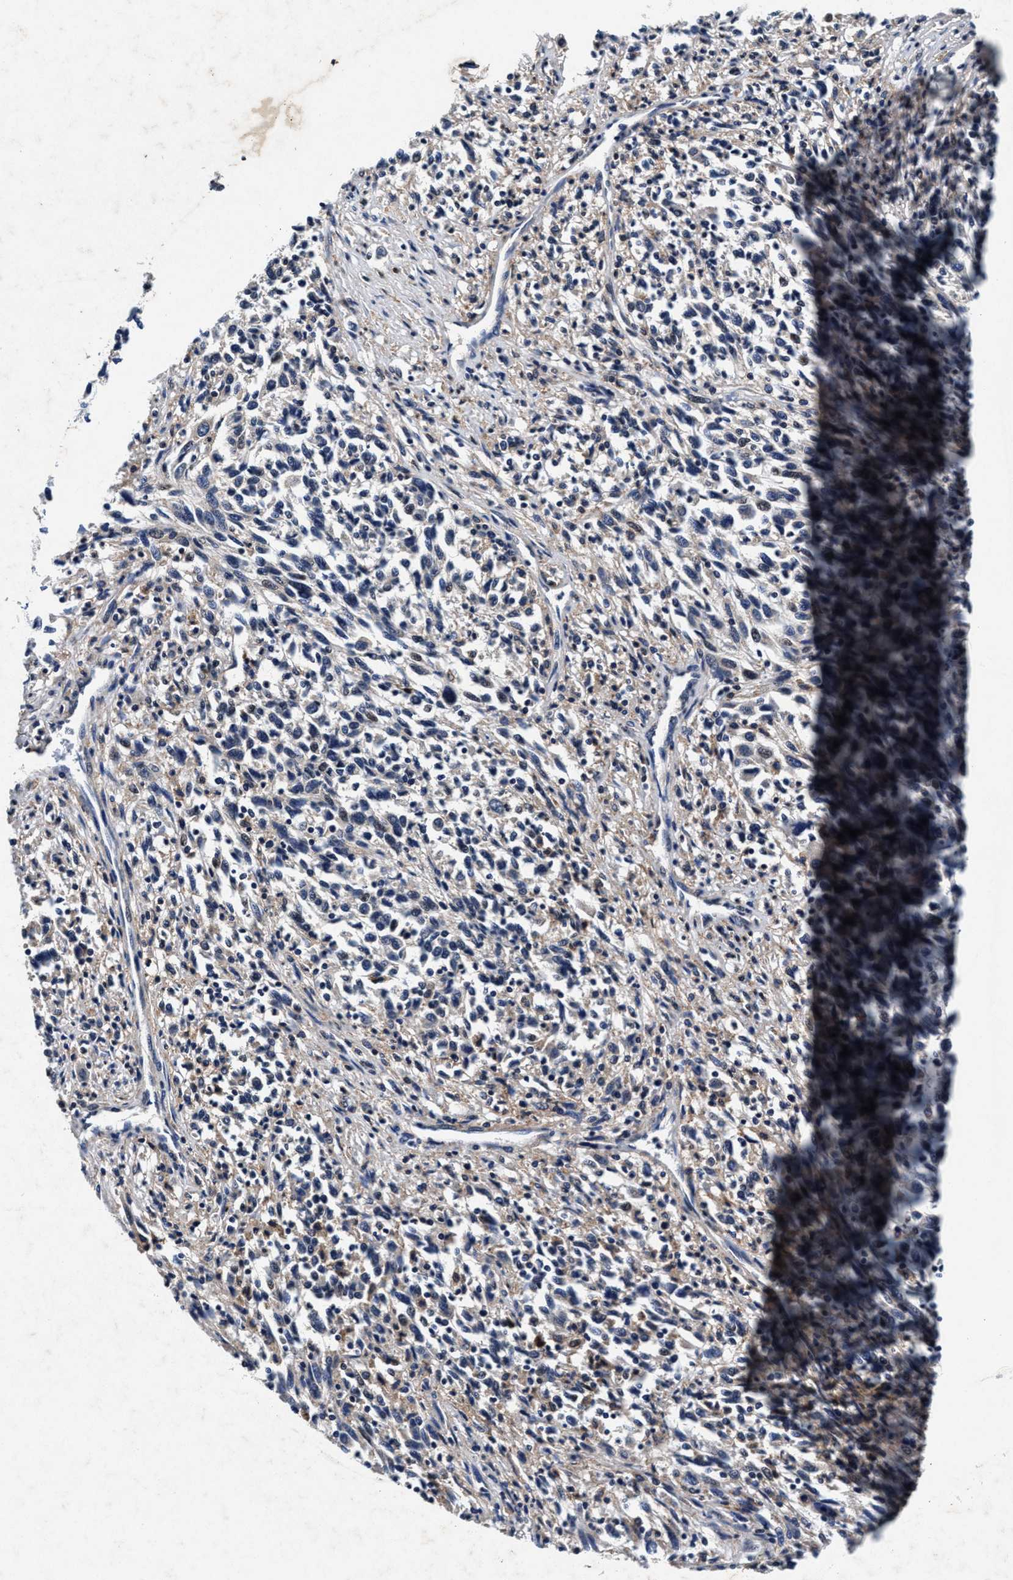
{"staining": {"intensity": "negative", "quantity": "none", "location": "none"}, "tissue": "melanoma", "cell_type": "Tumor cells", "image_type": "cancer", "snomed": [{"axis": "morphology", "description": "Malignant melanoma, Metastatic site"}, {"axis": "topography", "description": "Lymph node"}], "caption": "DAB immunohistochemical staining of human melanoma exhibits no significant positivity in tumor cells.", "gene": "SLC8A1", "patient": {"sex": "male", "age": 61}}